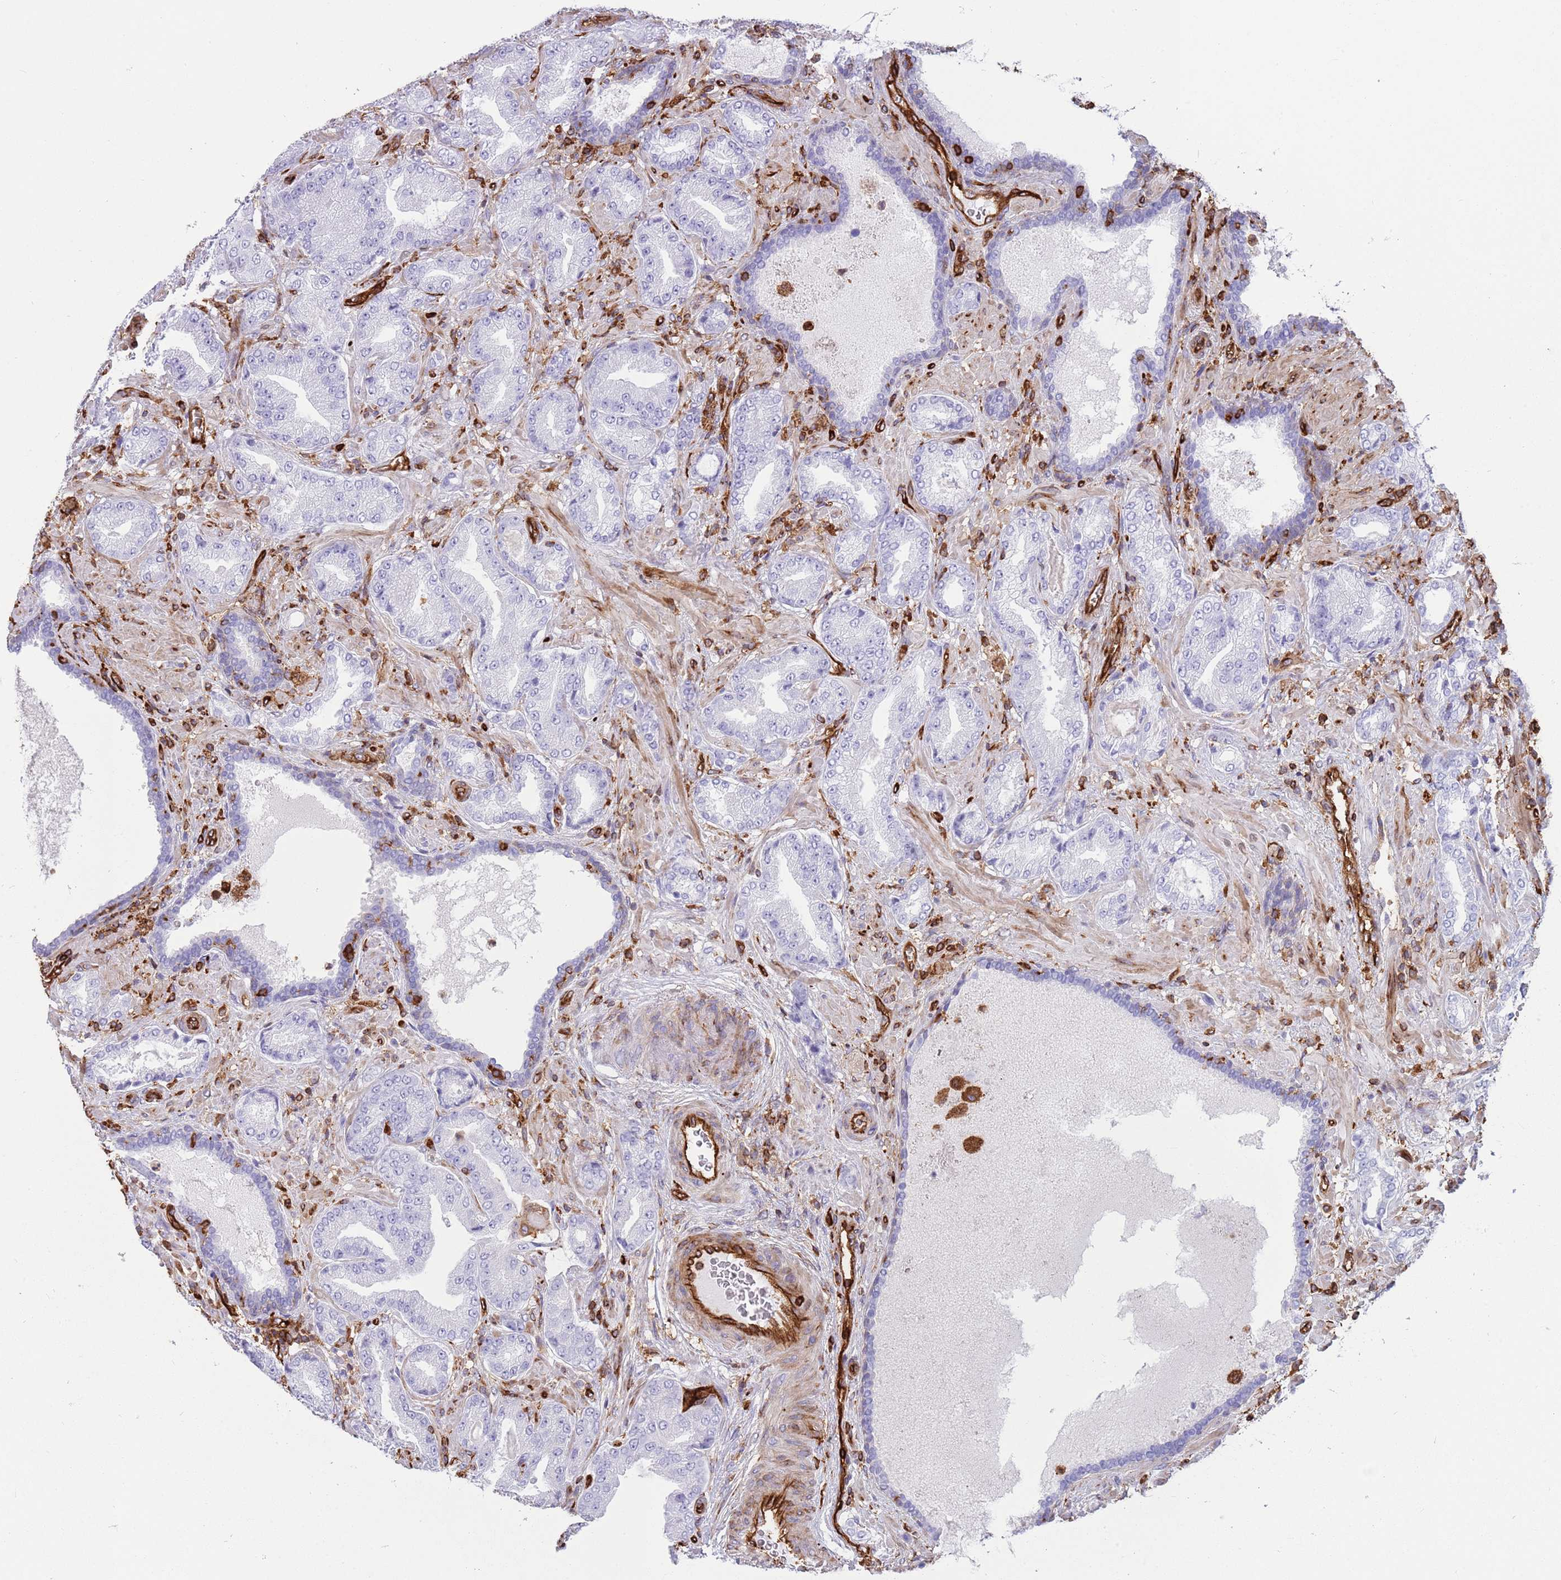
{"staining": {"intensity": "negative", "quantity": "none", "location": "none"}, "tissue": "prostate cancer", "cell_type": "Tumor cells", "image_type": "cancer", "snomed": [{"axis": "morphology", "description": "Adenocarcinoma, High grade"}, {"axis": "topography", "description": "Prostate"}], "caption": "Tumor cells show no significant protein expression in adenocarcinoma (high-grade) (prostate). (DAB immunohistochemistry (IHC) with hematoxylin counter stain).", "gene": "KBTBD7", "patient": {"sex": "male", "age": 68}}